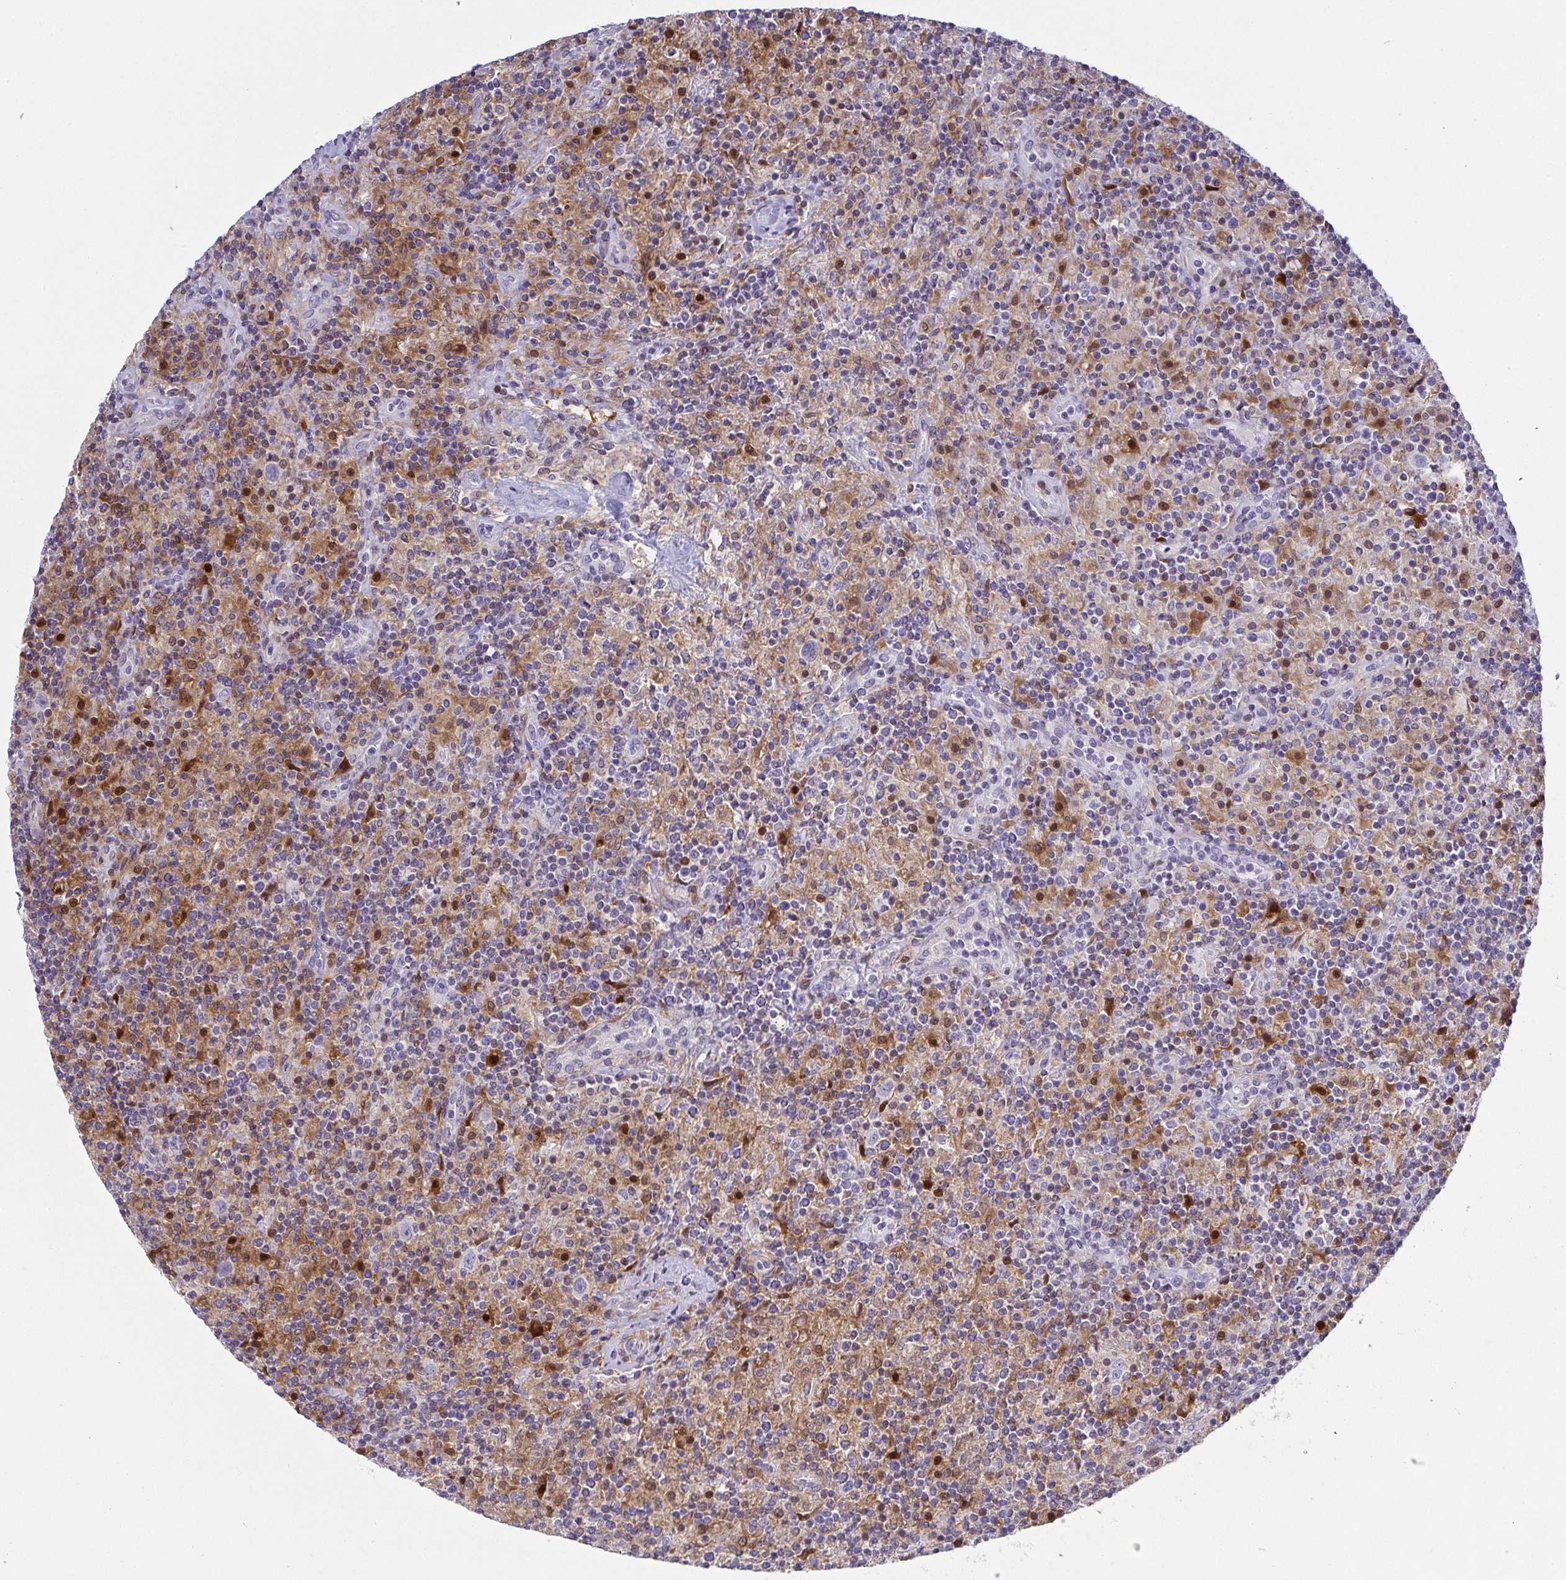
{"staining": {"intensity": "negative", "quantity": "none", "location": "none"}, "tissue": "lymphoma", "cell_type": "Tumor cells", "image_type": "cancer", "snomed": [{"axis": "morphology", "description": "Hodgkin's disease, NOS"}, {"axis": "topography", "description": "Lymph node"}], "caption": "Histopathology image shows no protein staining in tumor cells of lymphoma tissue. (DAB immunohistochemistry, high magnification).", "gene": "RNASE7", "patient": {"sex": "male", "age": 70}}